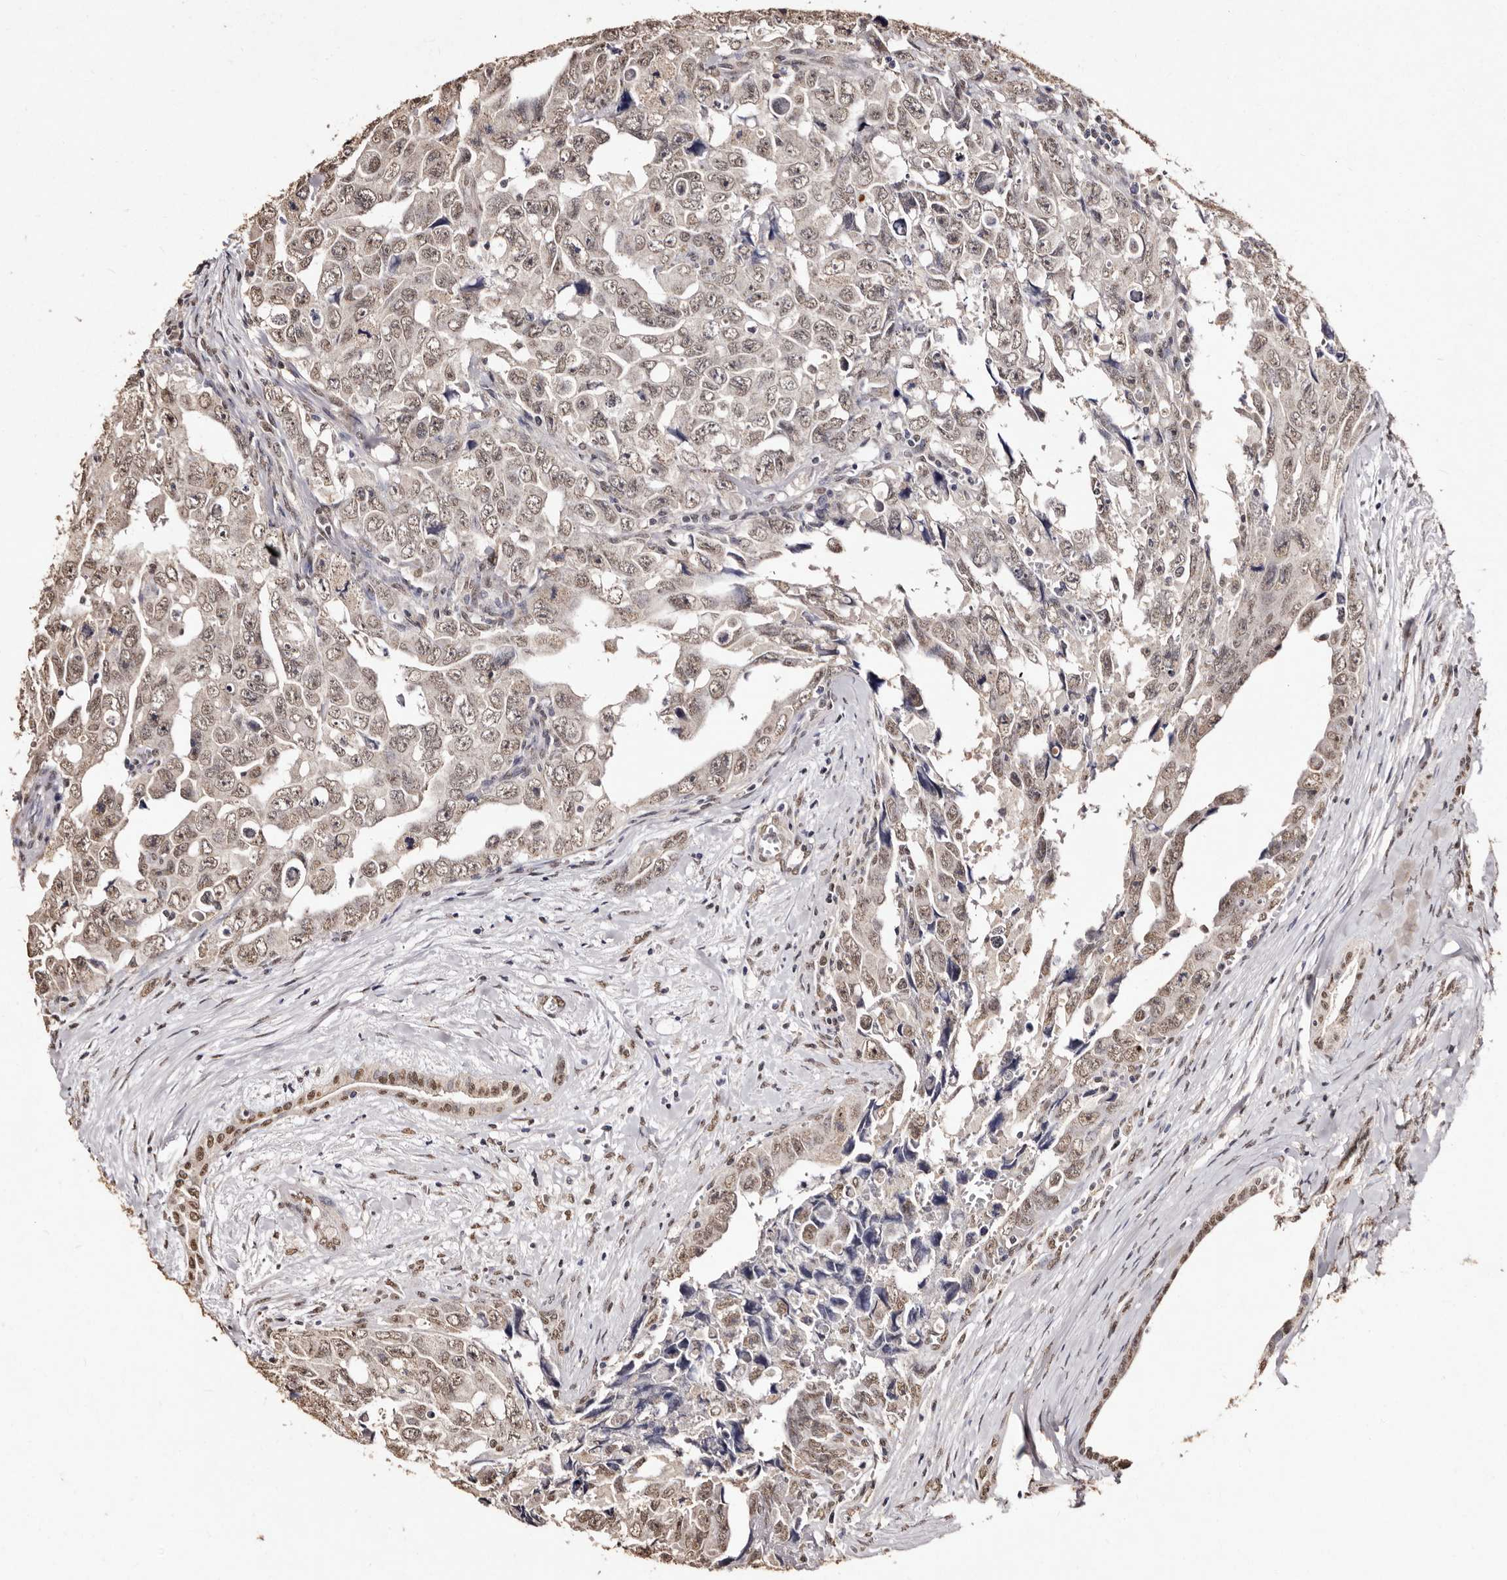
{"staining": {"intensity": "moderate", "quantity": ">75%", "location": "nuclear"}, "tissue": "testis cancer", "cell_type": "Tumor cells", "image_type": "cancer", "snomed": [{"axis": "morphology", "description": "Carcinoma, Embryonal, NOS"}, {"axis": "topography", "description": "Testis"}], "caption": "Protein expression analysis of human testis cancer (embryonal carcinoma) reveals moderate nuclear expression in approximately >75% of tumor cells. (DAB = brown stain, brightfield microscopy at high magnification).", "gene": "ERBB4", "patient": {"sex": "male", "age": 28}}